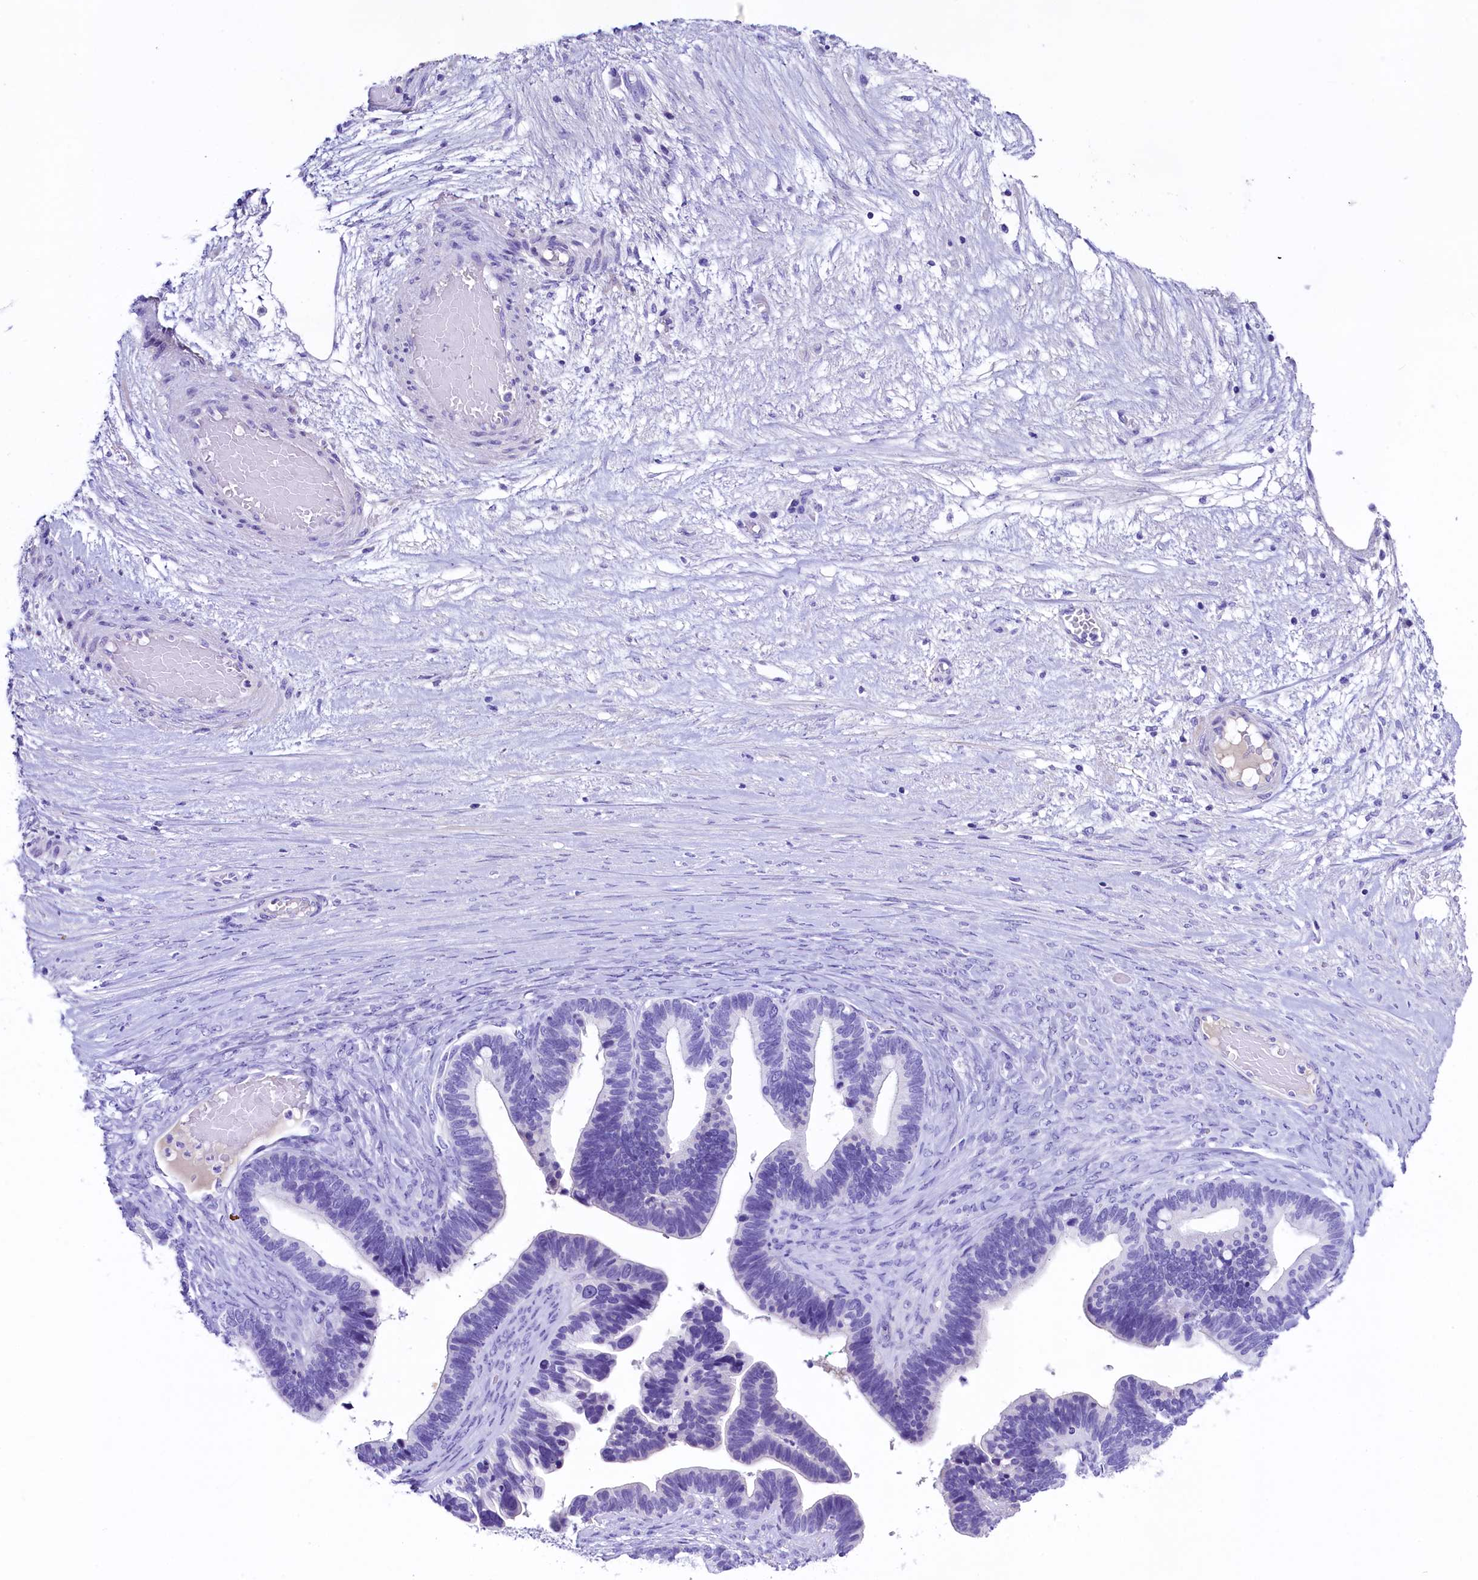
{"staining": {"intensity": "negative", "quantity": "none", "location": "none"}, "tissue": "ovarian cancer", "cell_type": "Tumor cells", "image_type": "cancer", "snomed": [{"axis": "morphology", "description": "Cystadenocarcinoma, serous, NOS"}, {"axis": "topography", "description": "Ovary"}], "caption": "Tumor cells are negative for brown protein staining in serous cystadenocarcinoma (ovarian).", "gene": "SKIDA1", "patient": {"sex": "female", "age": 56}}